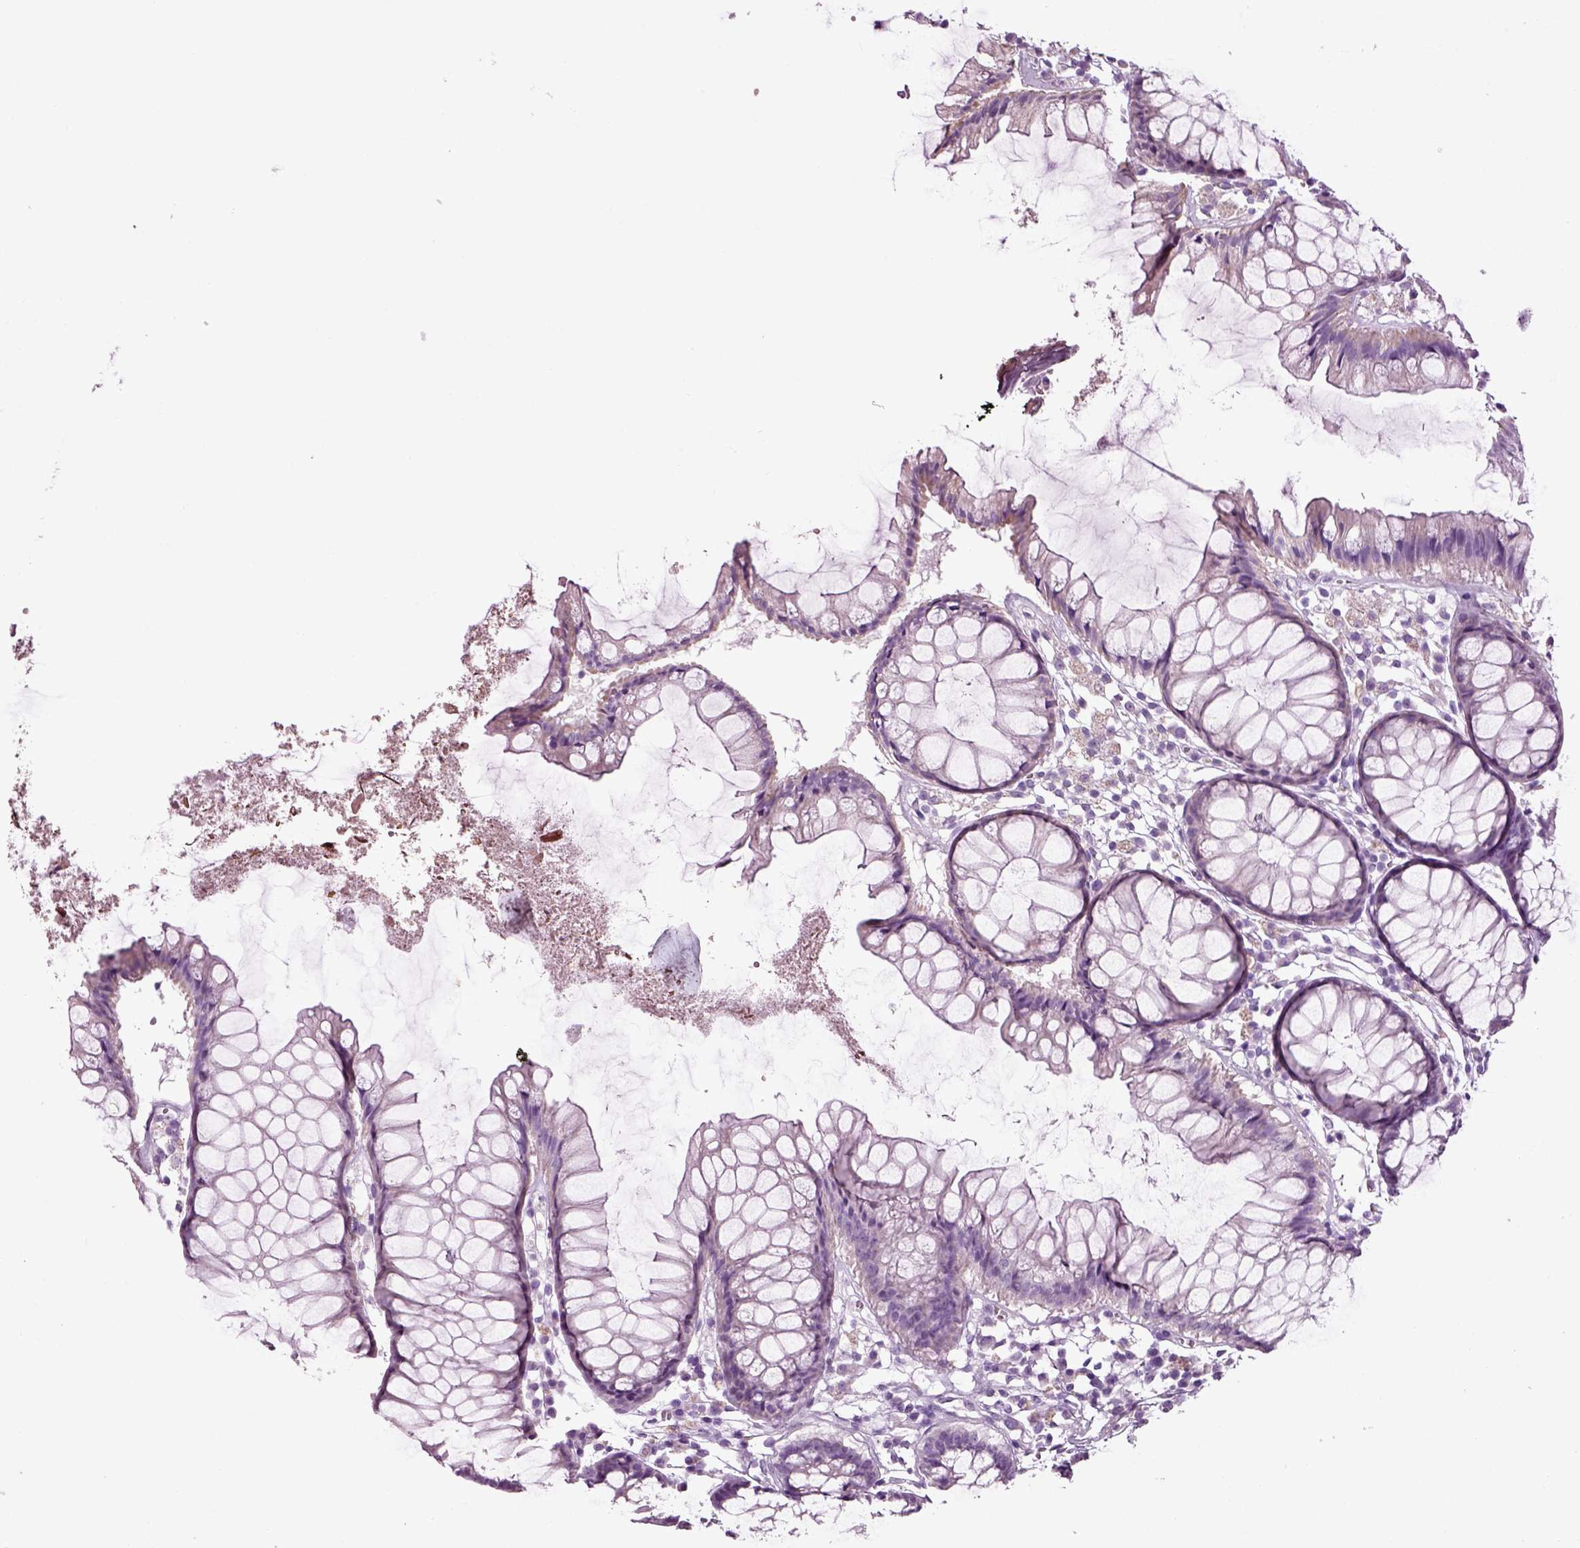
{"staining": {"intensity": "negative", "quantity": "none", "location": "none"}, "tissue": "colon", "cell_type": "Endothelial cells", "image_type": "normal", "snomed": [{"axis": "morphology", "description": "Normal tissue, NOS"}, {"axis": "morphology", "description": "Adenocarcinoma, NOS"}, {"axis": "topography", "description": "Colon"}], "caption": "Human colon stained for a protein using IHC shows no expression in endothelial cells.", "gene": "DNAH10", "patient": {"sex": "male", "age": 65}}